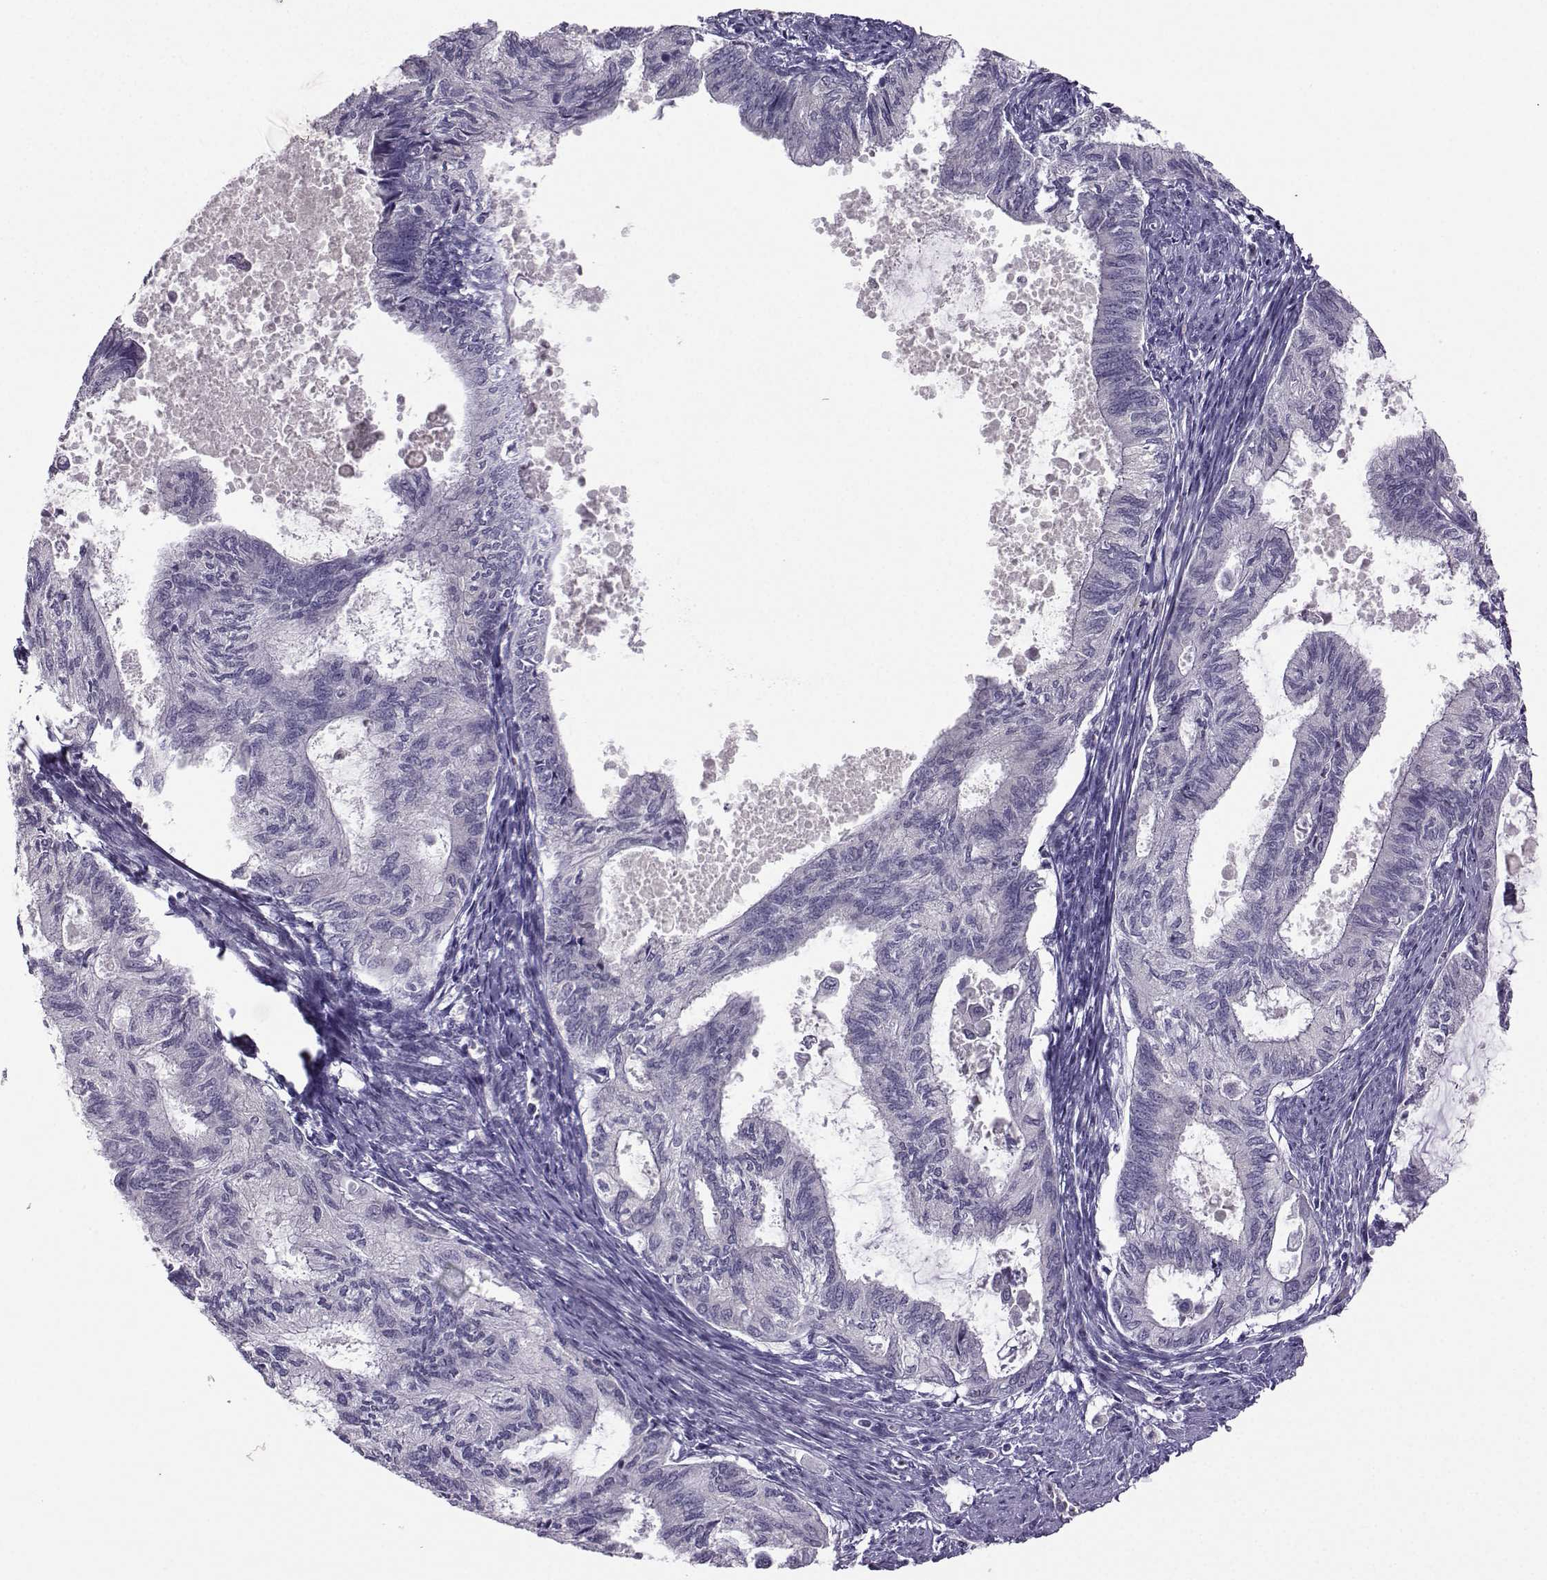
{"staining": {"intensity": "negative", "quantity": "none", "location": "none"}, "tissue": "endometrial cancer", "cell_type": "Tumor cells", "image_type": "cancer", "snomed": [{"axis": "morphology", "description": "Adenocarcinoma, NOS"}, {"axis": "topography", "description": "Endometrium"}], "caption": "The immunohistochemistry (IHC) image has no significant expression in tumor cells of endometrial adenocarcinoma tissue. (DAB (3,3'-diaminobenzidine) immunohistochemistry, high magnification).", "gene": "FCAMR", "patient": {"sex": "female", "age": 86}}